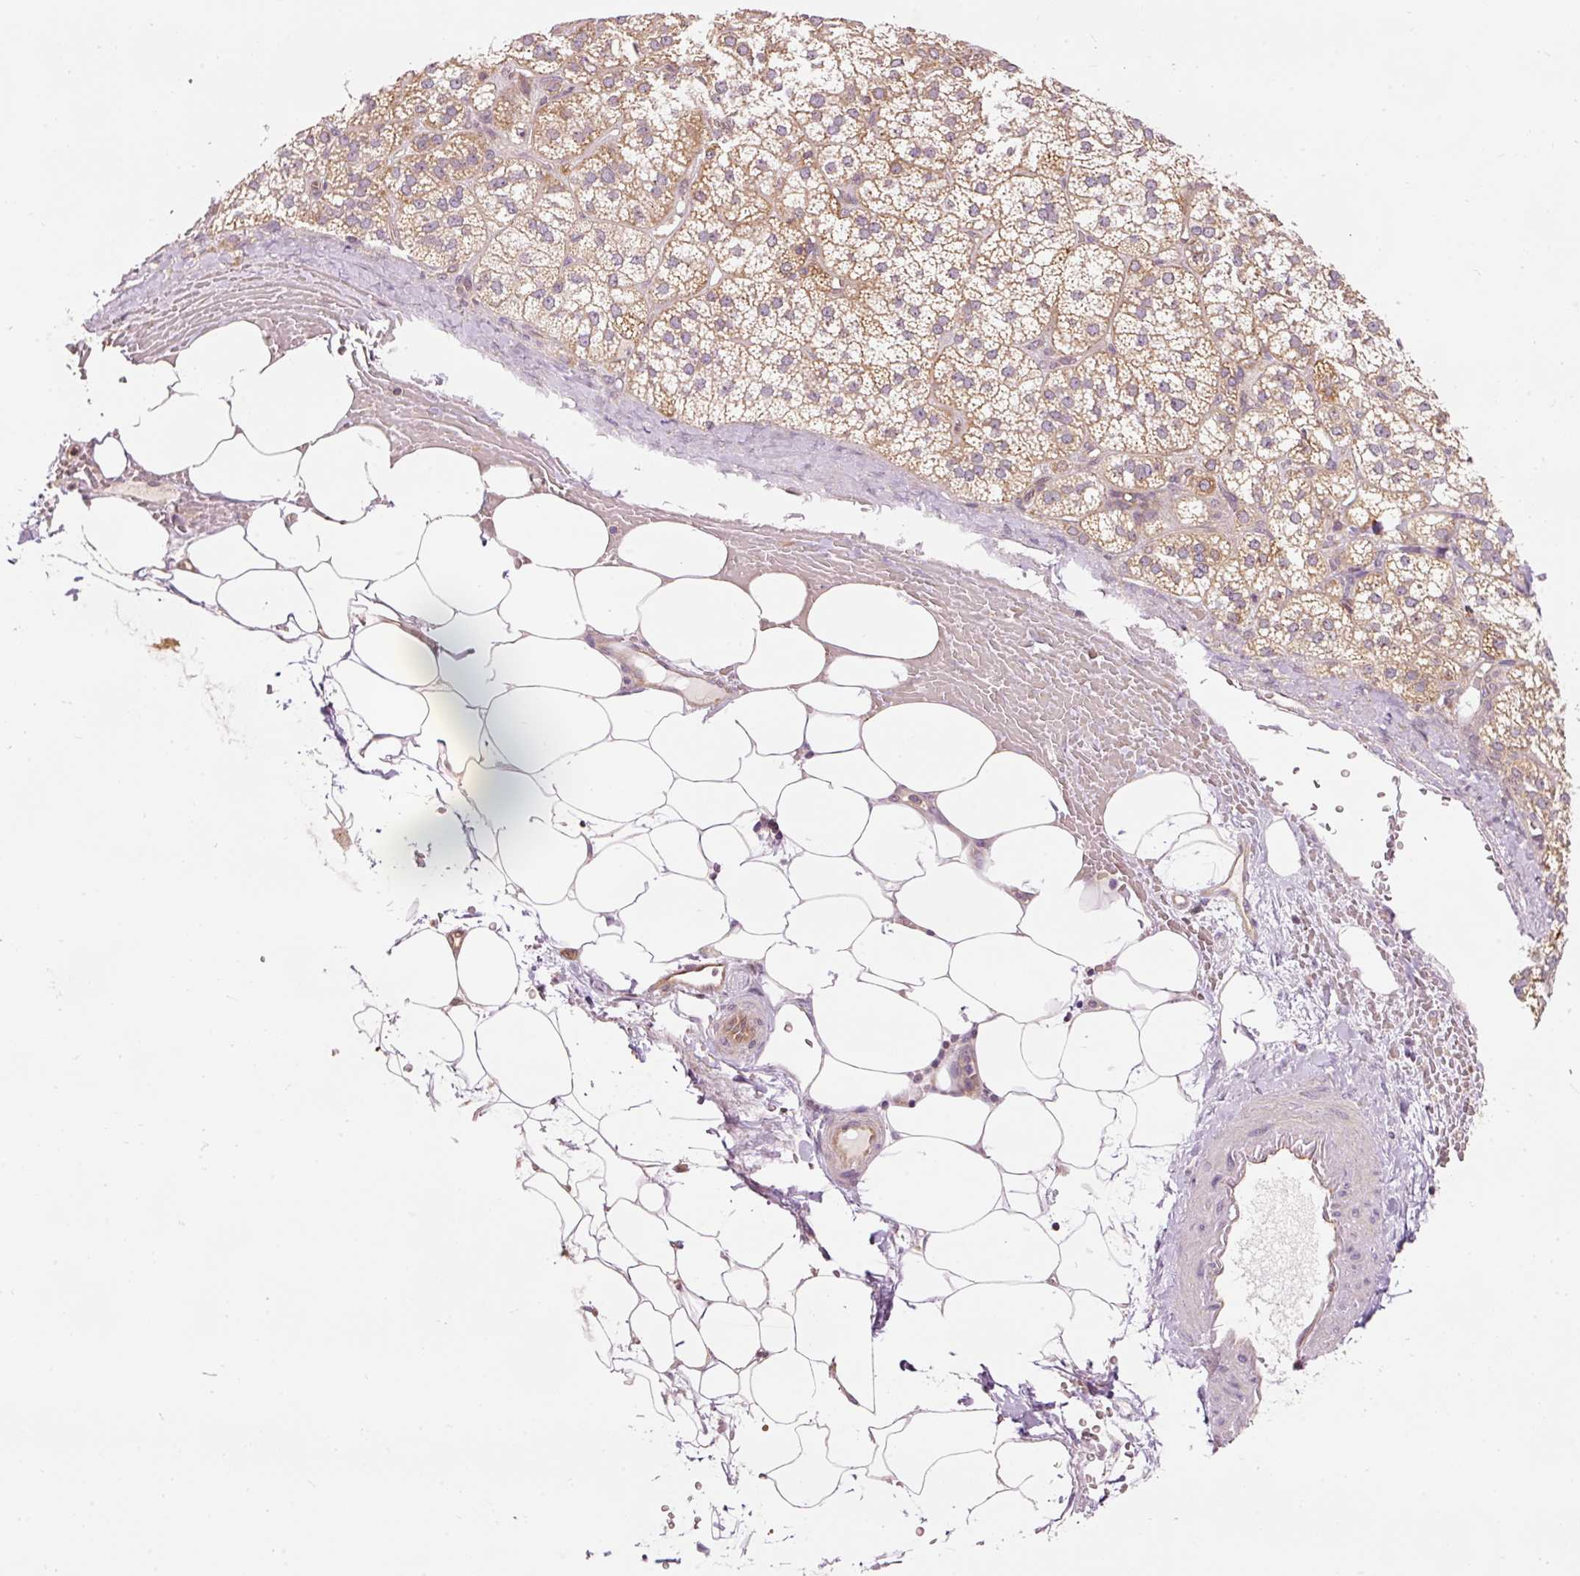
{"staining": {"intensity": "moderate", "quantity": ">75%", "location": "cytoplasmic/membranous"}, "tissue": "adrenal gland", "cell_type": "Glandular cells", "image_type": "normal", "snomed": [{"axis": "morphology", "description": "Normal tissue, NOS"}, {"axis": "topography", "description": "Adrenal gland"}], "caption": "Immunohistochemical staining of unremarkable adrenal gland displays medium levels of moderate cytoplasmic/membranous staining in about >75% of glandular cells. (DAB (3,3'-diaminobenzidine) IHC, brown staining for protein, blue staining for nuclei).", "gene": "ADCY4", "patient": {"sex": "female", "age": 60}}